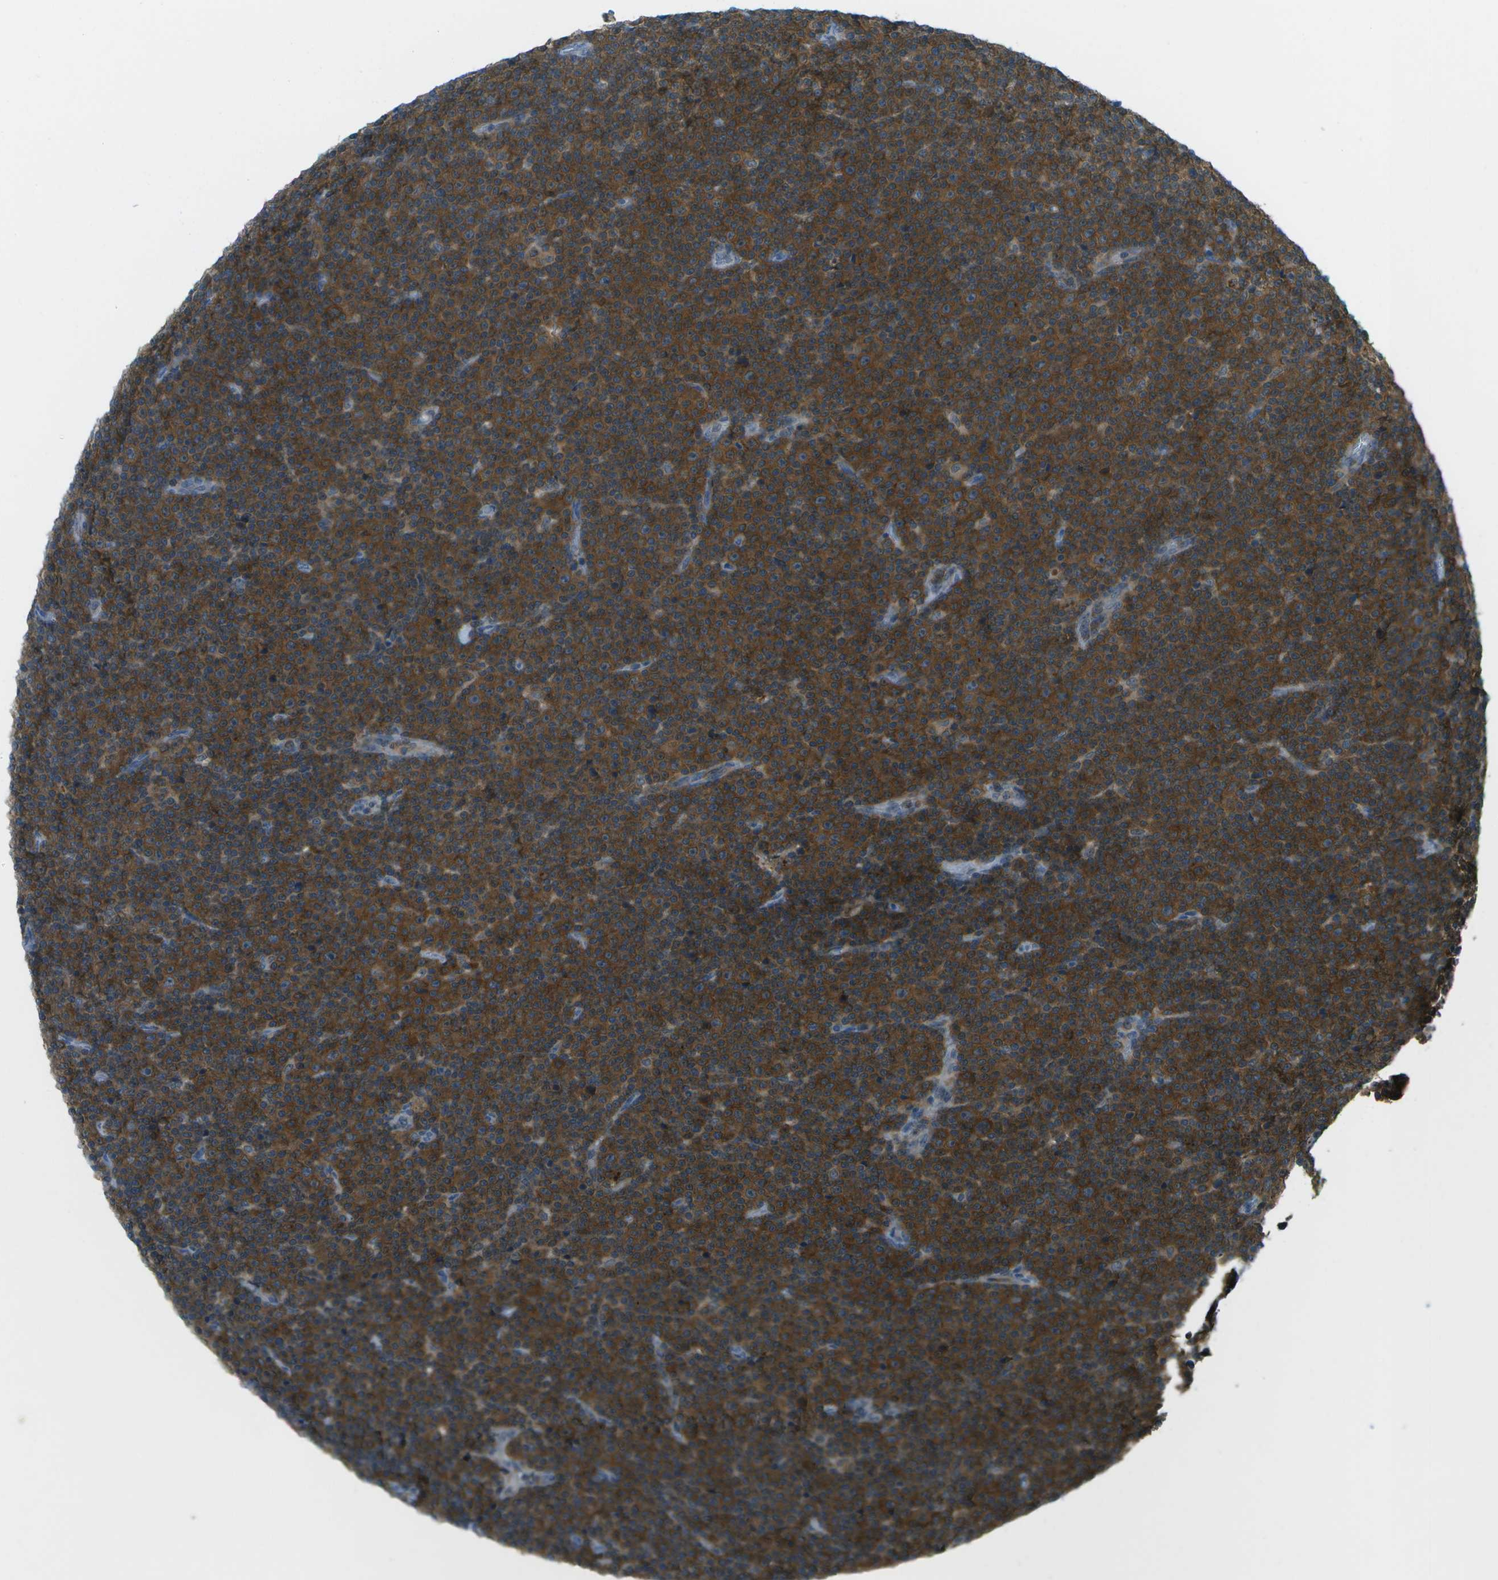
{"staining": {"intensity": "strong", "quantity": ">75%", "location": "cytoplasmic/membranous"}, "tissue": "lymphoma", "cell_type": "Tumor cells", "image_type": "cancer", "snomed": [{"axis": "morphology", "description": "Malignant lymphoma, non-Hodgkin's type, Low grade"}, {"axis": "topography", "description": "Lymph node"}], "caption": "There is high levels of strong cytoplasmic/membranous staining in tumor cells of low-grade malignant lymphoma, non-Hodgkin's type, as demonstrated by immunohistochemical staining (brown color).", "gene": "CDH23", "patient": {"sex": "female", "age": 67}}